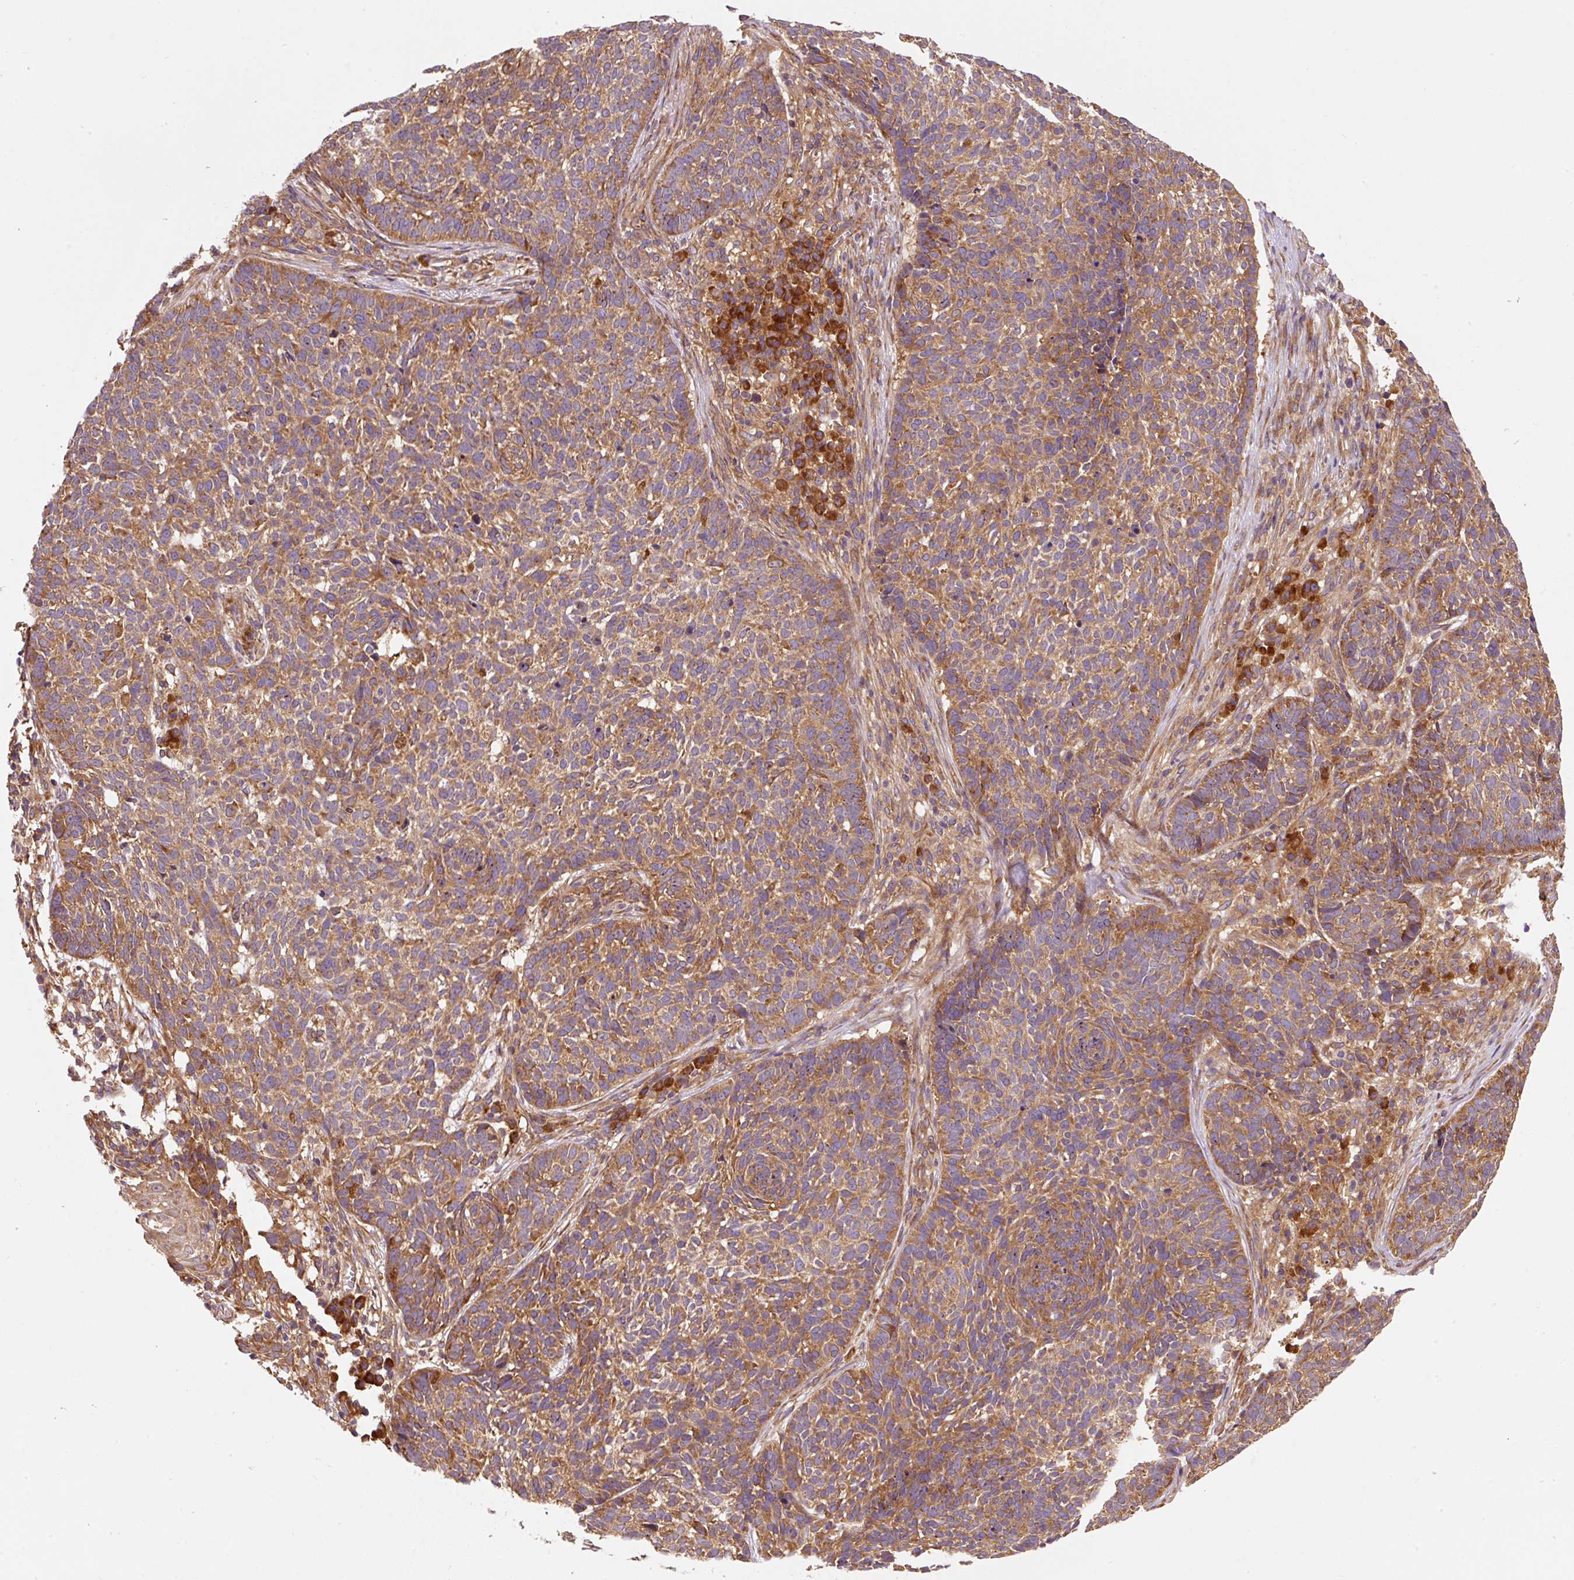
{"staining": {"intensity": "moderate", "quantity": ">75%", "location": "cytoplasmic/membranous"}, "tissue": "skin cancer", "cell_type": "Tumor cells", "image_type": "cancer", "snomed": [{"axis": "morphology", "description": "Basal cell carcinoma"}, {"axis": "topography", "description": "Skin"}], "caption": "This is an image of immunohistochemistry staining of skin basal cell carcinoma, which shows moderate expression in the cytoplasmic/membranous of tumor cells.", "gene": "EIF2S2", "patient": {"sex": "male", "age": 85}}